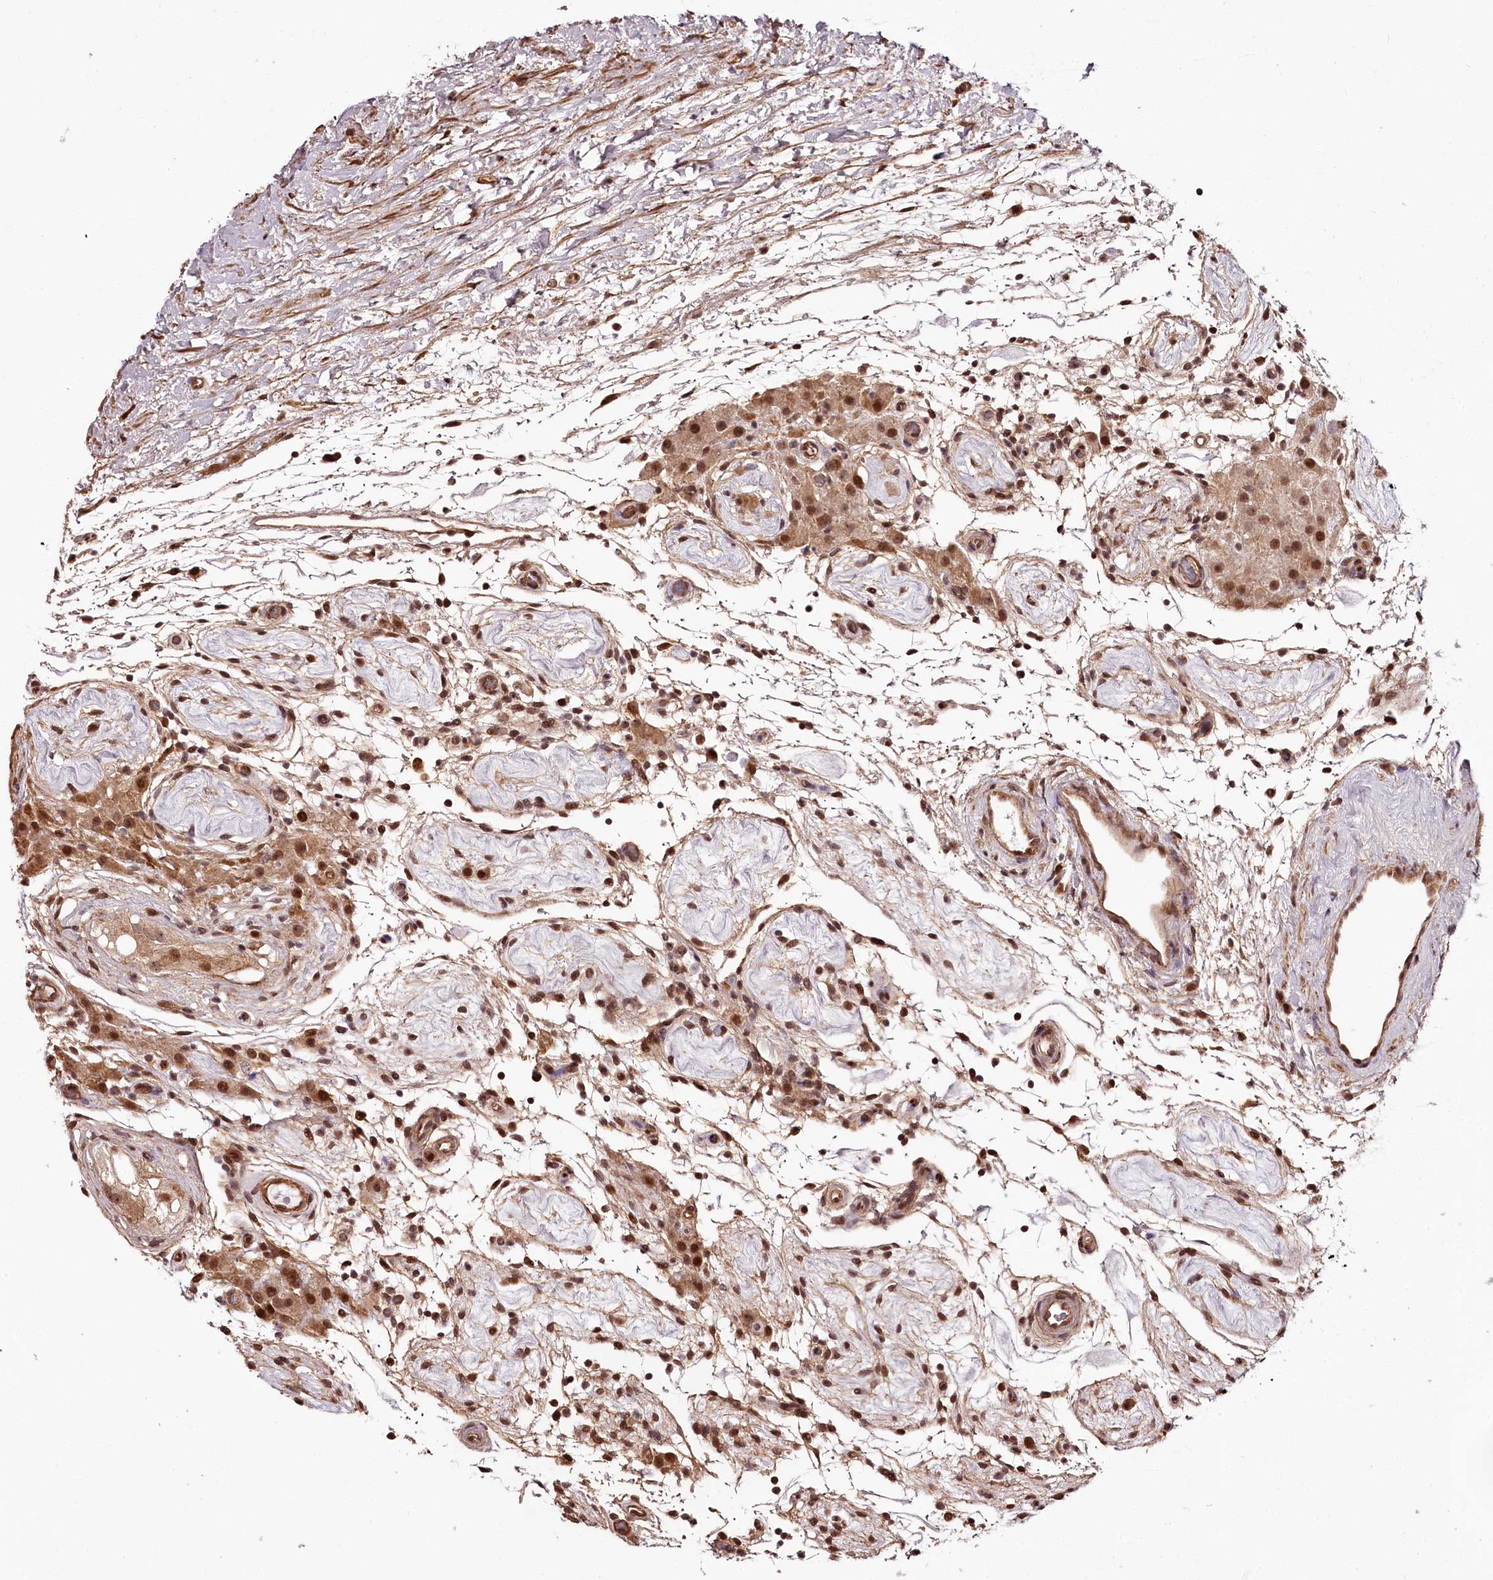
{"staining": {"intensity": "moderate", "quantity": ">75%", "location": "cytoplasmic/membranous,nuclear"}, "tissue": "testis cancer", "cell_type": "Tumor cells", "image_type": "cancer", "snomed": [{"axis": "morphology", "description": "Seminoma, NOS"}, {"axis": "topography", "description": "Testis"}], "caption": "IHC (DAB) staining of seminoma (testis) demonstrates moderate cytoplasmic/membranous and nuclear protein expression in about >75% of tumor cells.", "gene": "TTC33", "patient": {"sex": "male", "age": 49}}